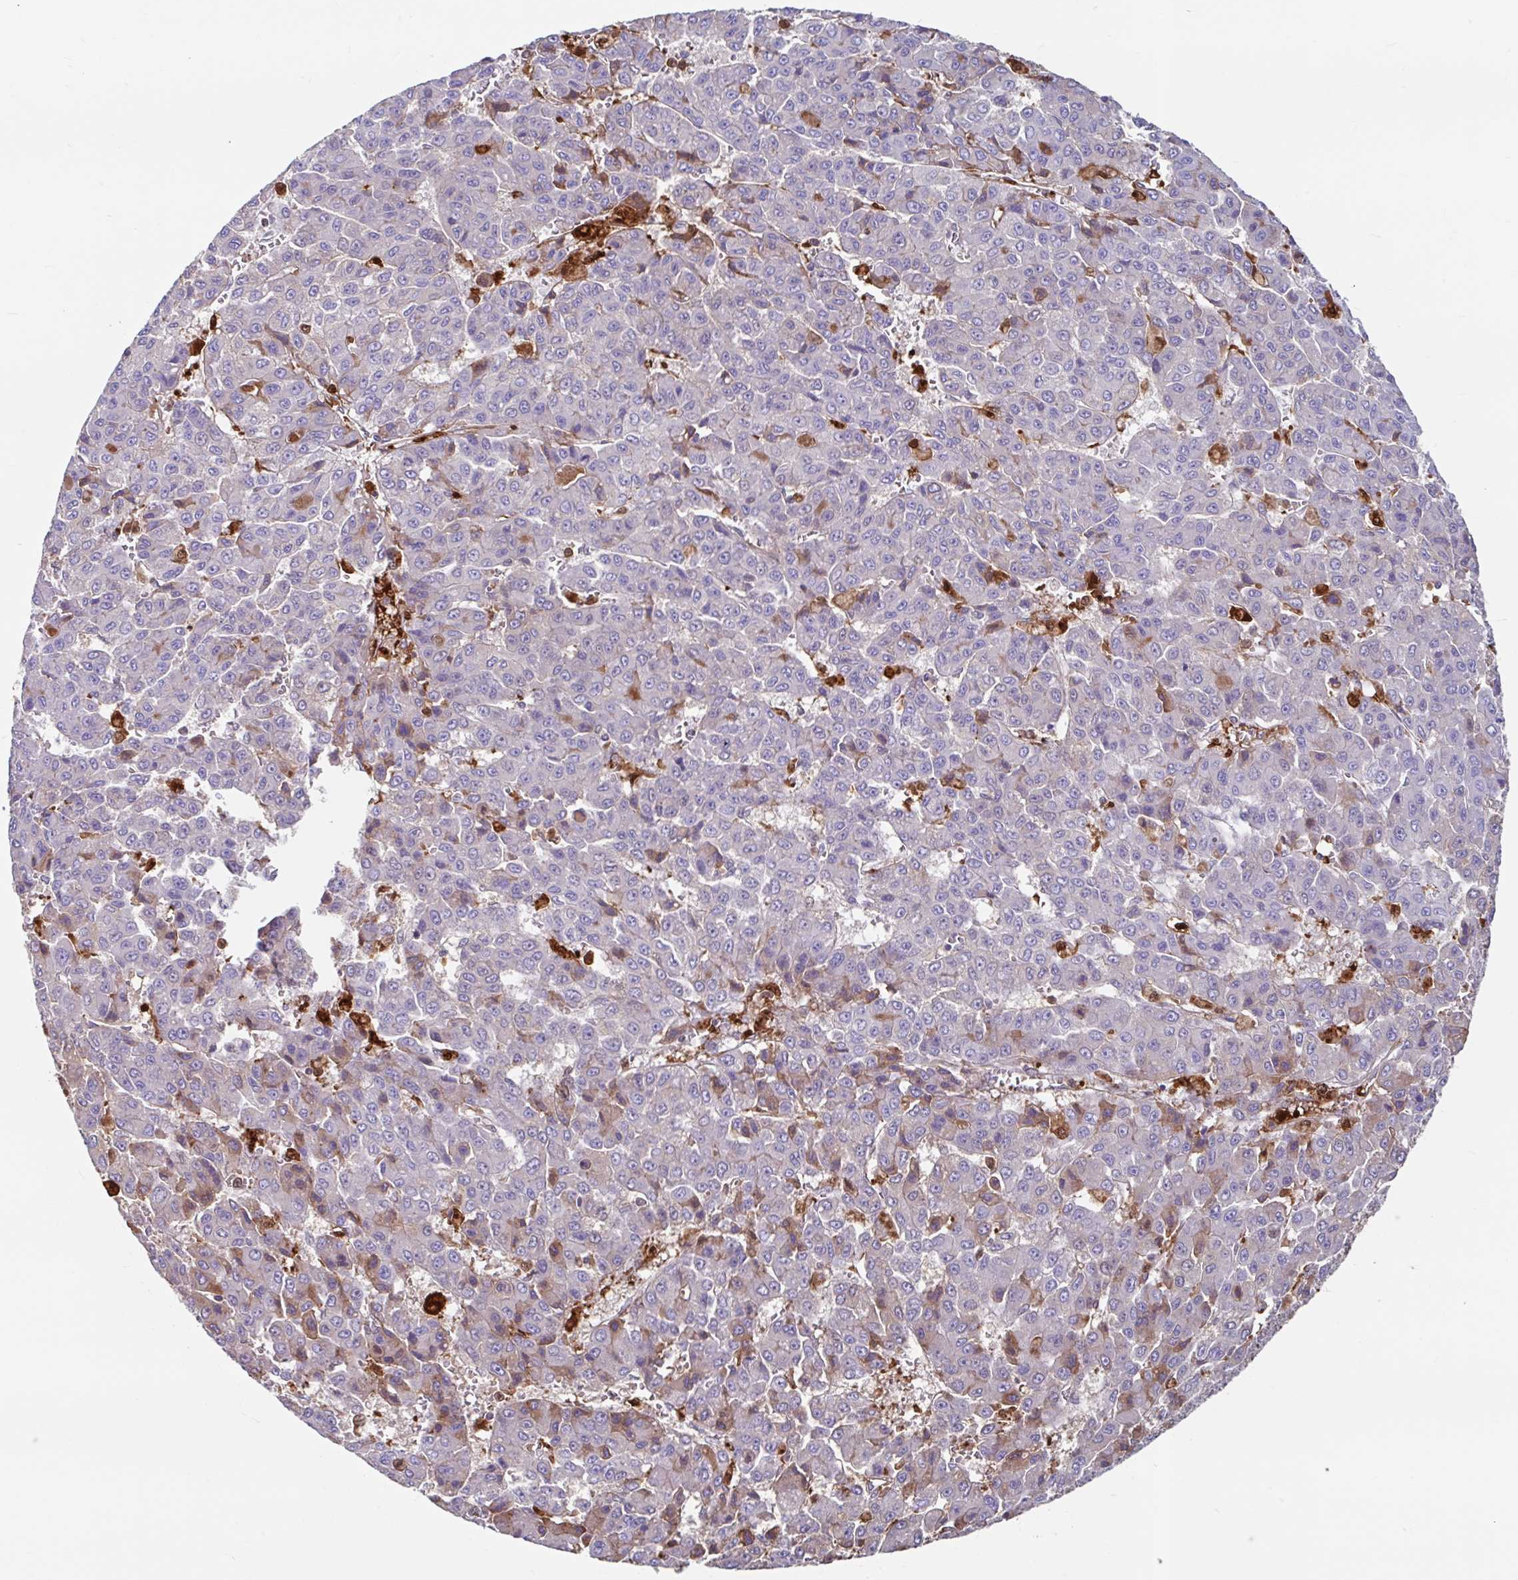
{"staining": {"intensity": "negative", "quantity": "none", "location": "none"}, "tissue": "liver cancer", "cell_type": "Tumor cells", "image_type": "cancer", "snomed": [{"axis": "morphology", "description": "Carcinoma, Hepatocellular, NOS"}, {"axis": "topography", "description": "Liver"}], "caption": "Image shows no protein positivity in tumor cells of liver cancer (hepatocellular carcinoma) tissue.", "gene": "BLVRA", "patient": {"sex": "male", "age": 70}}